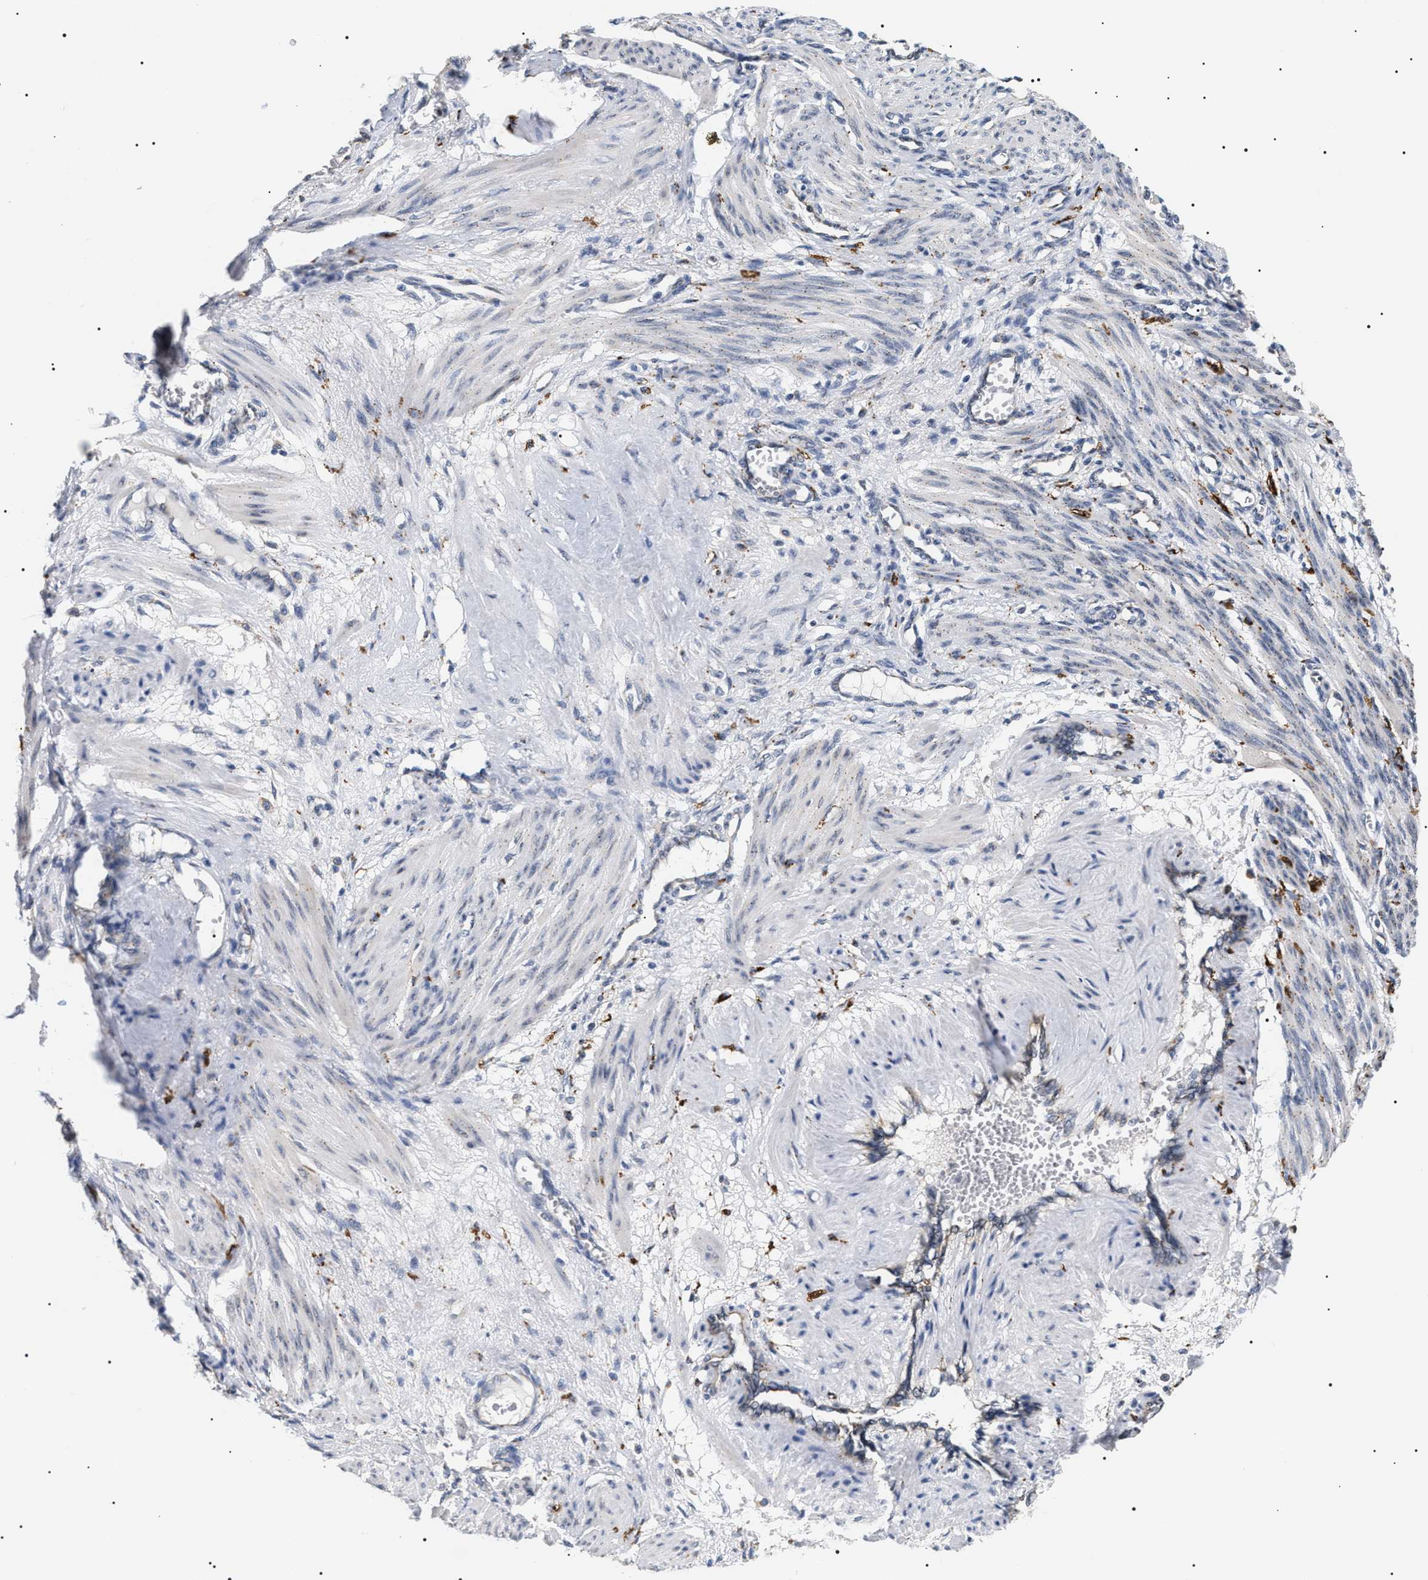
{"staining": {"intensity": "negative", "quantity": "none", "location": "none"}, "tissue": "smooth muscle", "cell_type": "Smooth muscle cells", "image_type": "normal", "snomed": [{"axis": "morphology", "description": "Normal tissue, NOS"}, {"axis": "topography", "description": "Endometrium"}], "caption": "High power microscopy image of an immunohistochemistry (IHC) photomicrograph of benign smooth muscle, revealing no significant staining in smooth muscle cells. The staining is performed using DAB brown chromogen with nuclei counter-stained in using hematoxylin.", "gene": "HSD17B11", "patient": {"sex": "female", "age": 33}}